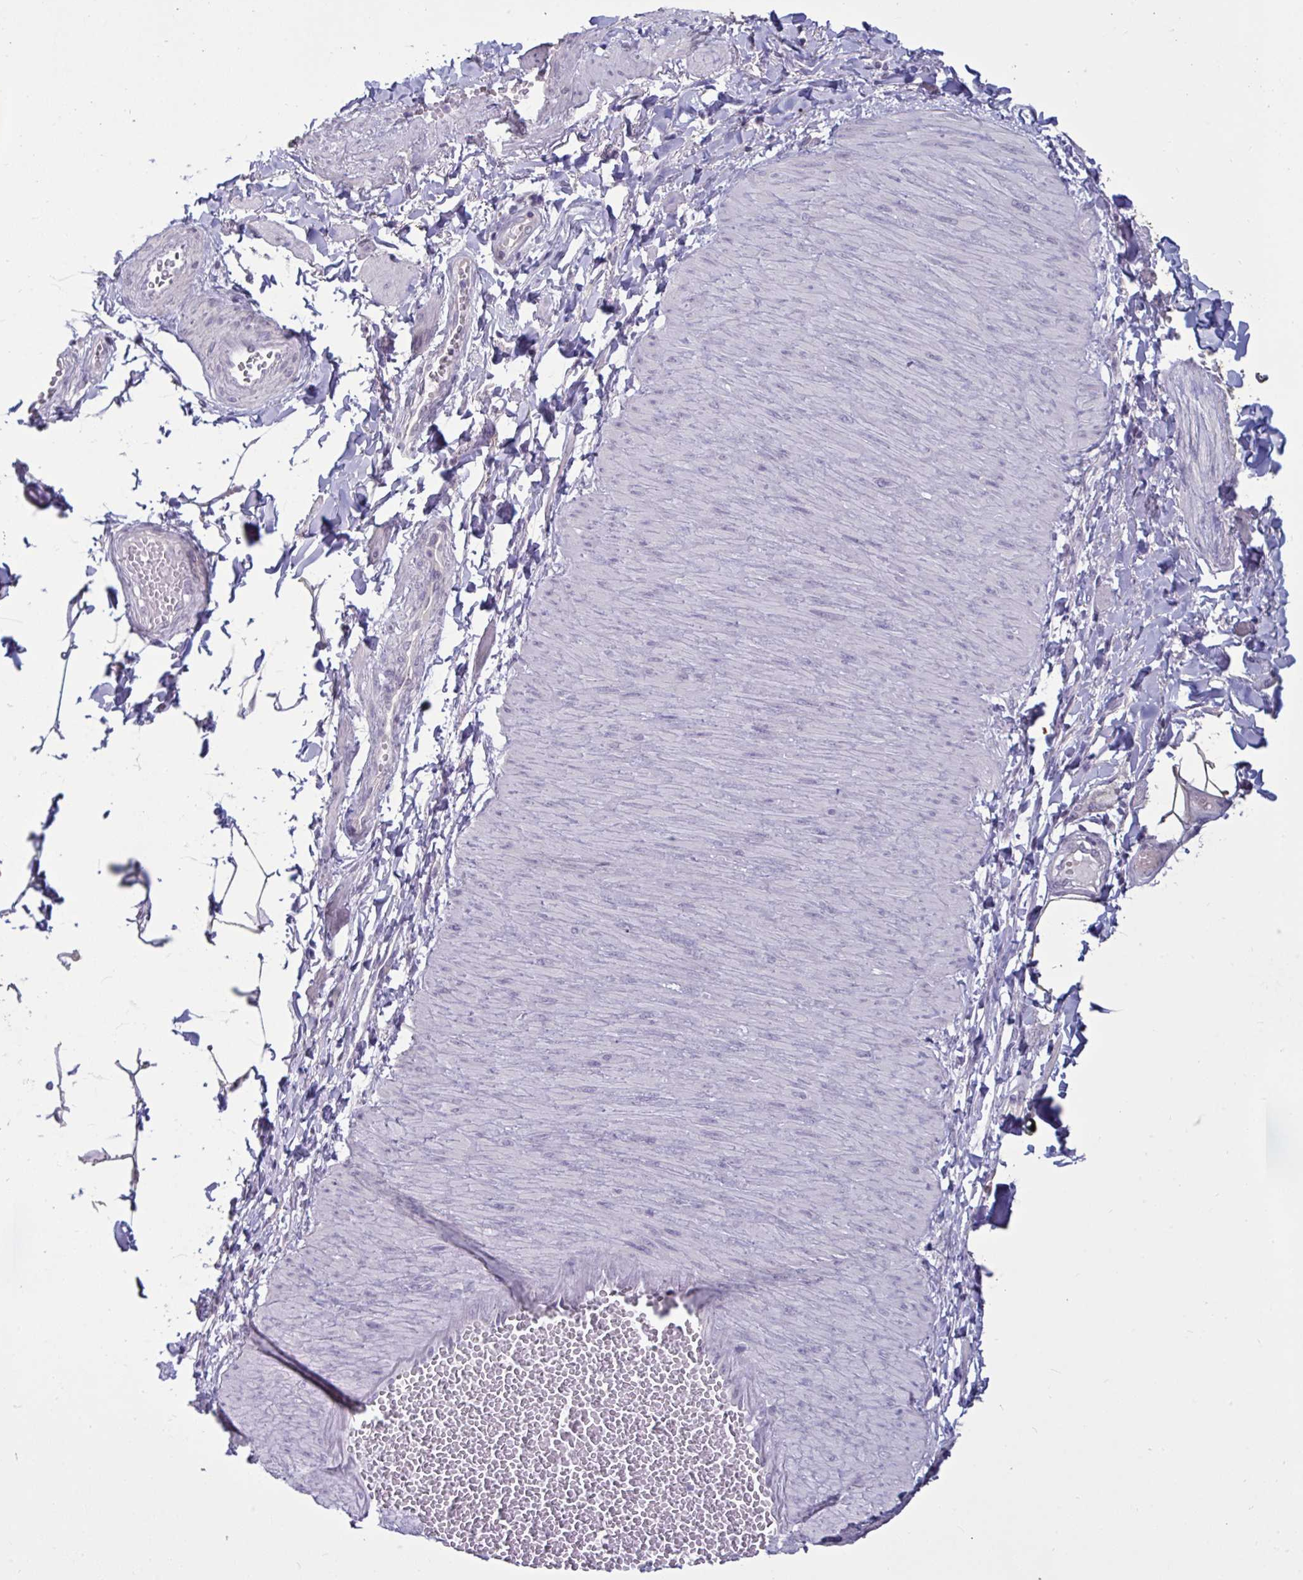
{"staining": {"intensity": "negative", "quantity": "none", "location": "none"}, "tissue": "adipose tissue", "cell_type": "Adipocytes", "image_type": "normal", "snomed": [{"axis": "morphology", "description": "Normal tissue, NOS"}, {"axis": "topography", "description": "Epididymis"}, {"axis": "topography", "description": "Peripheral nerve tissue"}], "caption": "DAB (3,3'-diaminobenzidine) immunohistochemical staining of benign adipose tissue exhibits no significant expression in adipocytes.", "gene": "TBC1D4", "patient": {"sex": "male", "age": 32}}